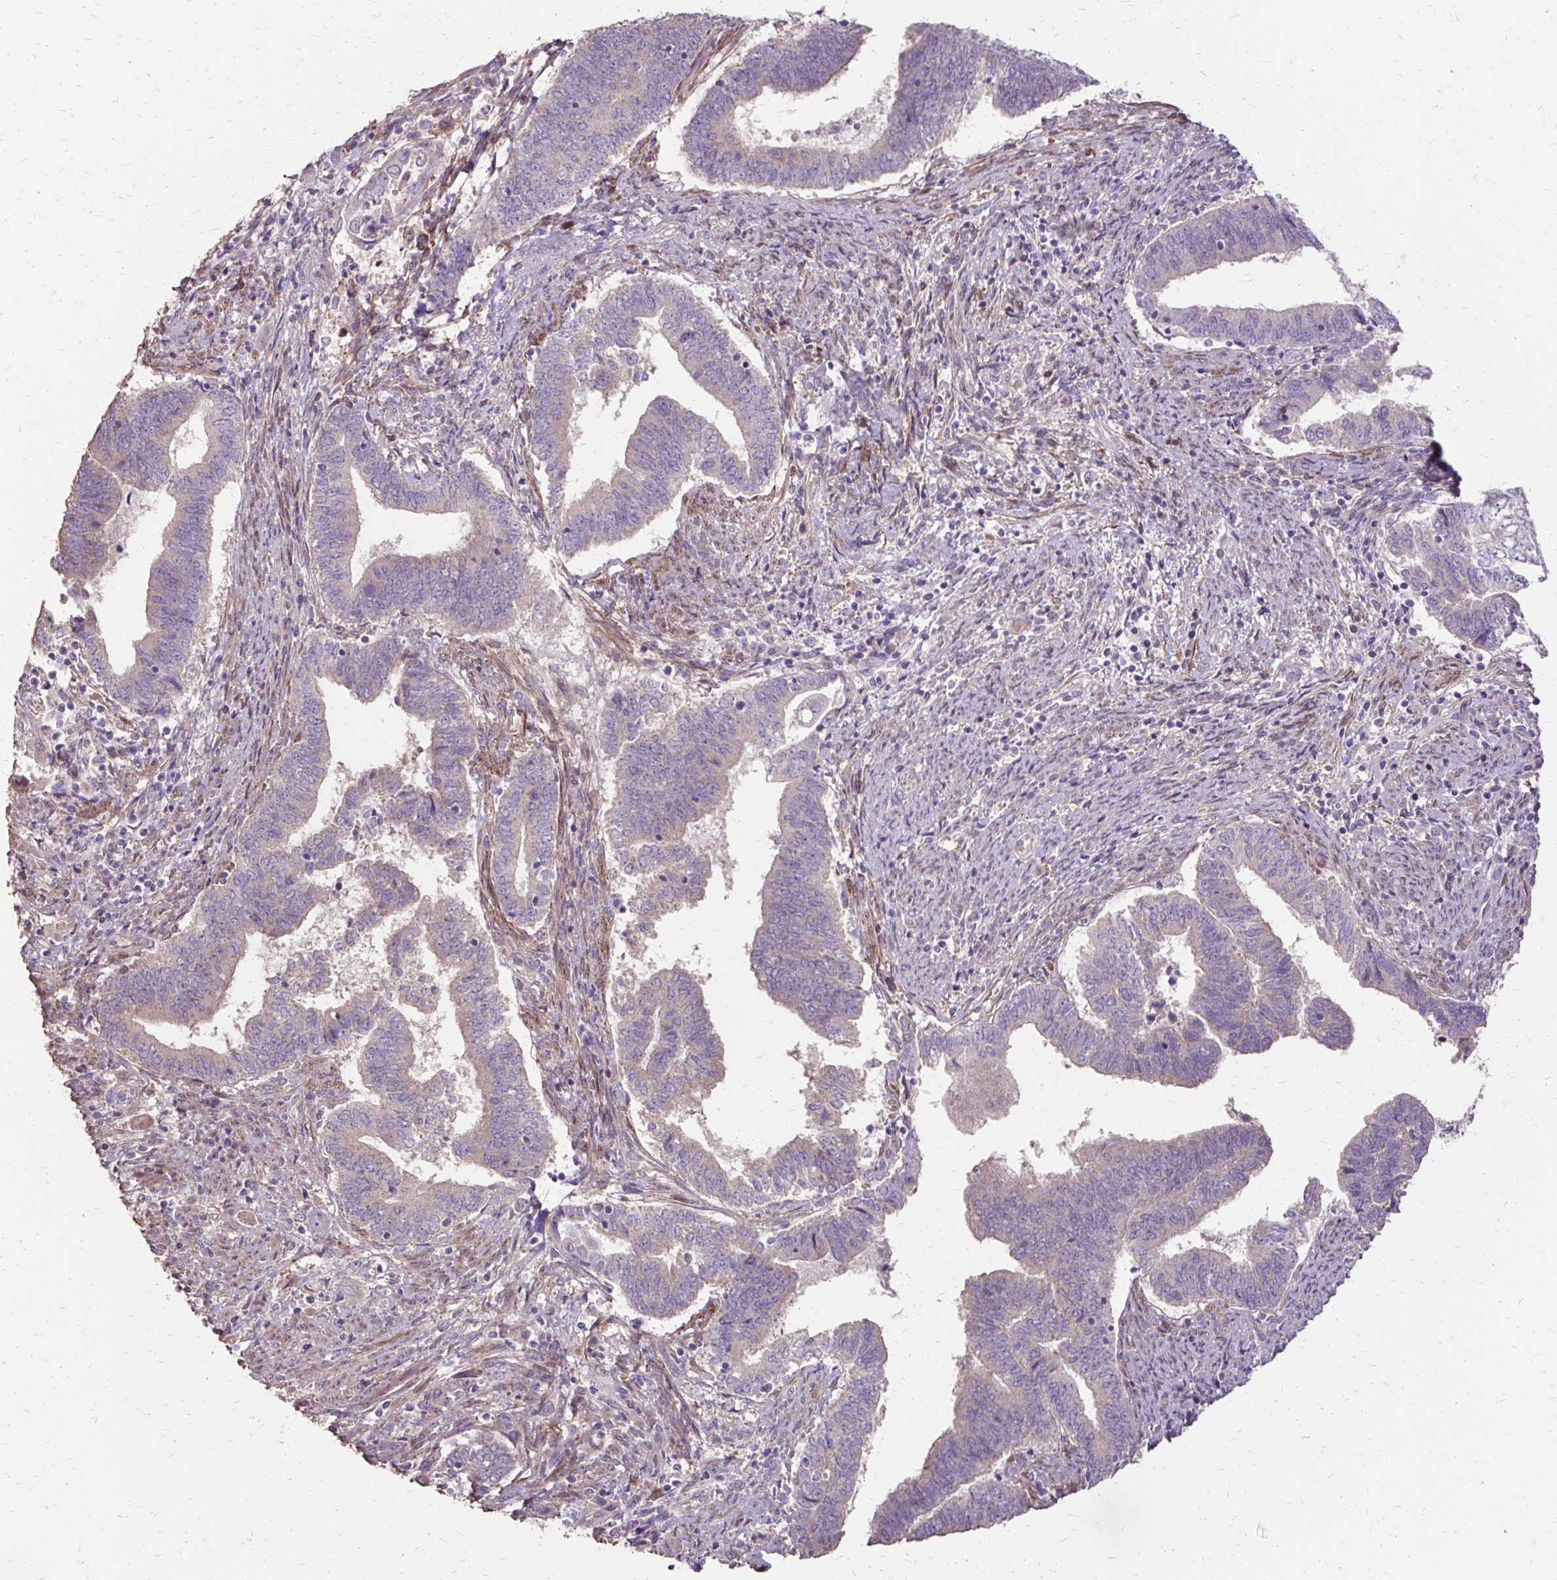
{"staining": {"intensity": "negative", "quantity": "none", "location": "none"}, "tissue": "endometrial cancer", "cell_type": "Tumor cells", "image_type": "cancer", "snomed": [{"axis": "morphology", "description": "Adenocarcinoma, NOS"}, {"axis": "topography", "description": "Endometrium"}], "caption": "Micrograph shows no significant protein expression in tumor cells of endometrial cancer. Brightfield microscopy of IHC stained with DAB (brown) and hematoxylin (blue), captured at high magnification.", "gene": "MYORG", "patient": {"sex": "female", "age": 65}}